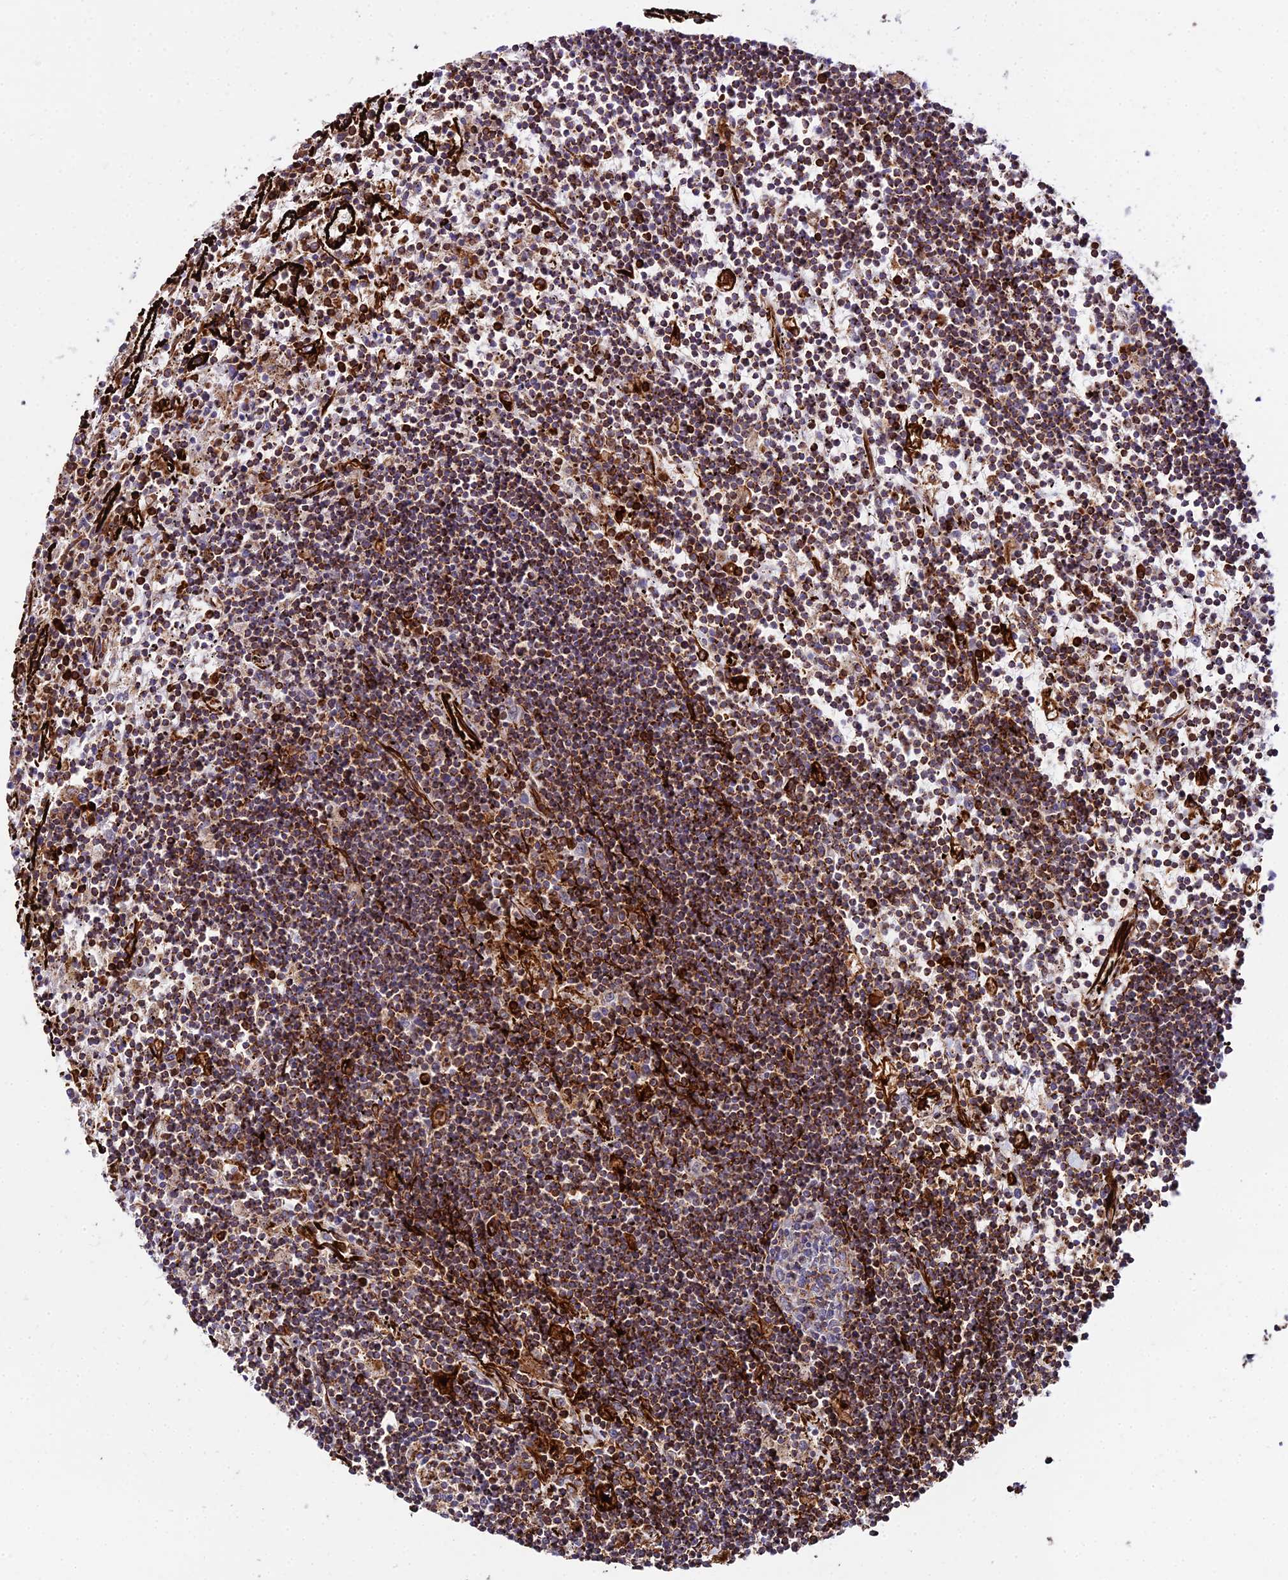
{"staining": {"intensity": "strong", "quantity": ">75%", "location": "cytoplasmic/membranous"}, "tissue": "lymphoma", "cell_type": "Tumor cells", "image_type": "cancer", "snomed": [{"axis": "morphology", "description": "Malignant lymphoma, non-Hodgkin's type, Low grade"}, {"axis": "topography", "description": "Spleen"}], "caption": "Strong cytoplasmic/membranous expression is identified in about >75% of tumor cells in lymphoma.", "gene": "PEX19", "patient": {"sex": "male", "age": 76}}